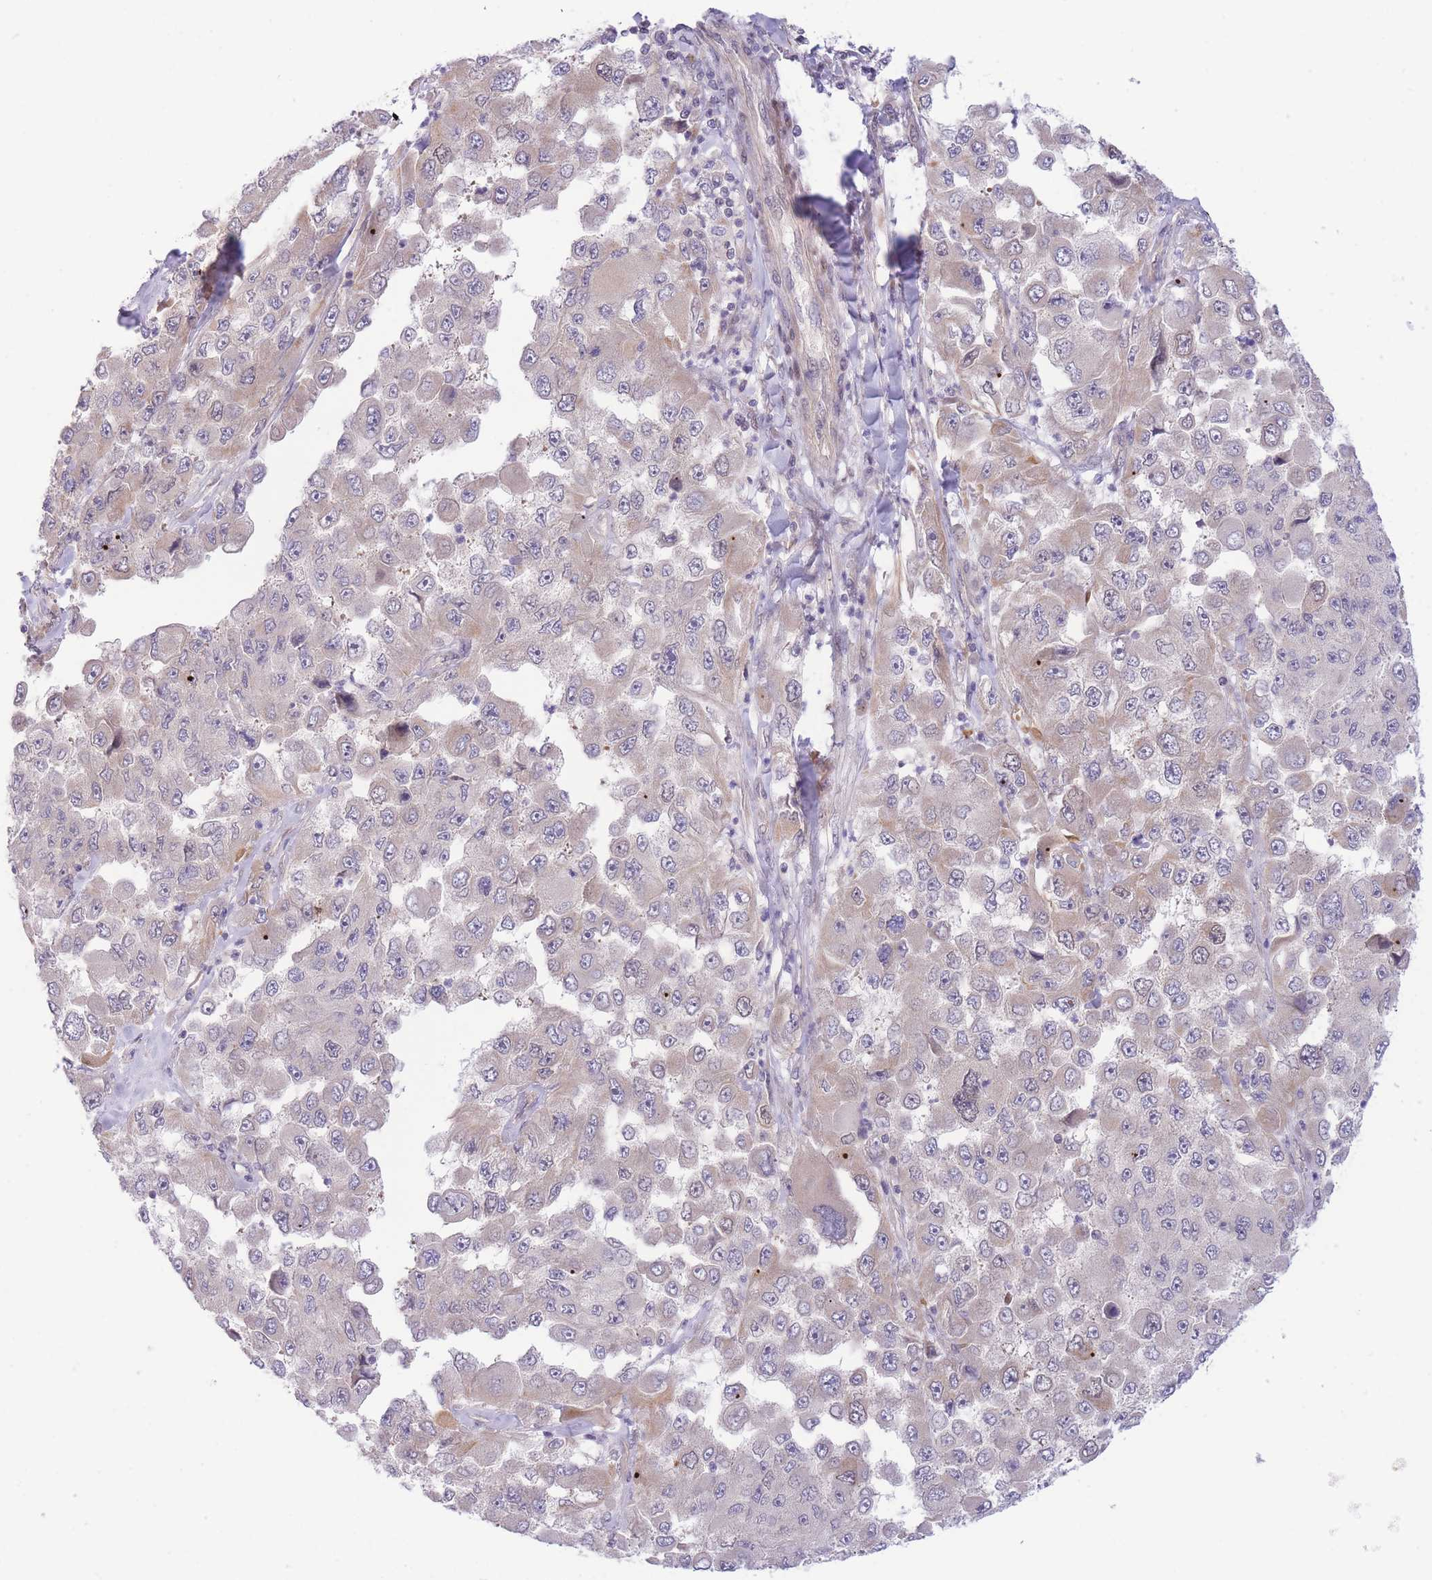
{"staining": {"intensity": "weak", "quantity": "<25%", "location": "cytoplasmic/membranous,nuclear"}, "tissue": "melanoma", "cell_type": "Tumor cells", "image_type": "cancer", "snomed": [{"axis": "morphology", "description": "Malignant melanoma, Metastatic site"}, {"axis": "topography", "description": "Lymph node"}], "caption": "The photomicrograph shows no staining of tumor cells in melanoma. (DAB immunohistochemistry visualized using brightfield microscopy, high magnification).", "gene": "CDC25B", "patient": {"sex": "male", "age": 62}}